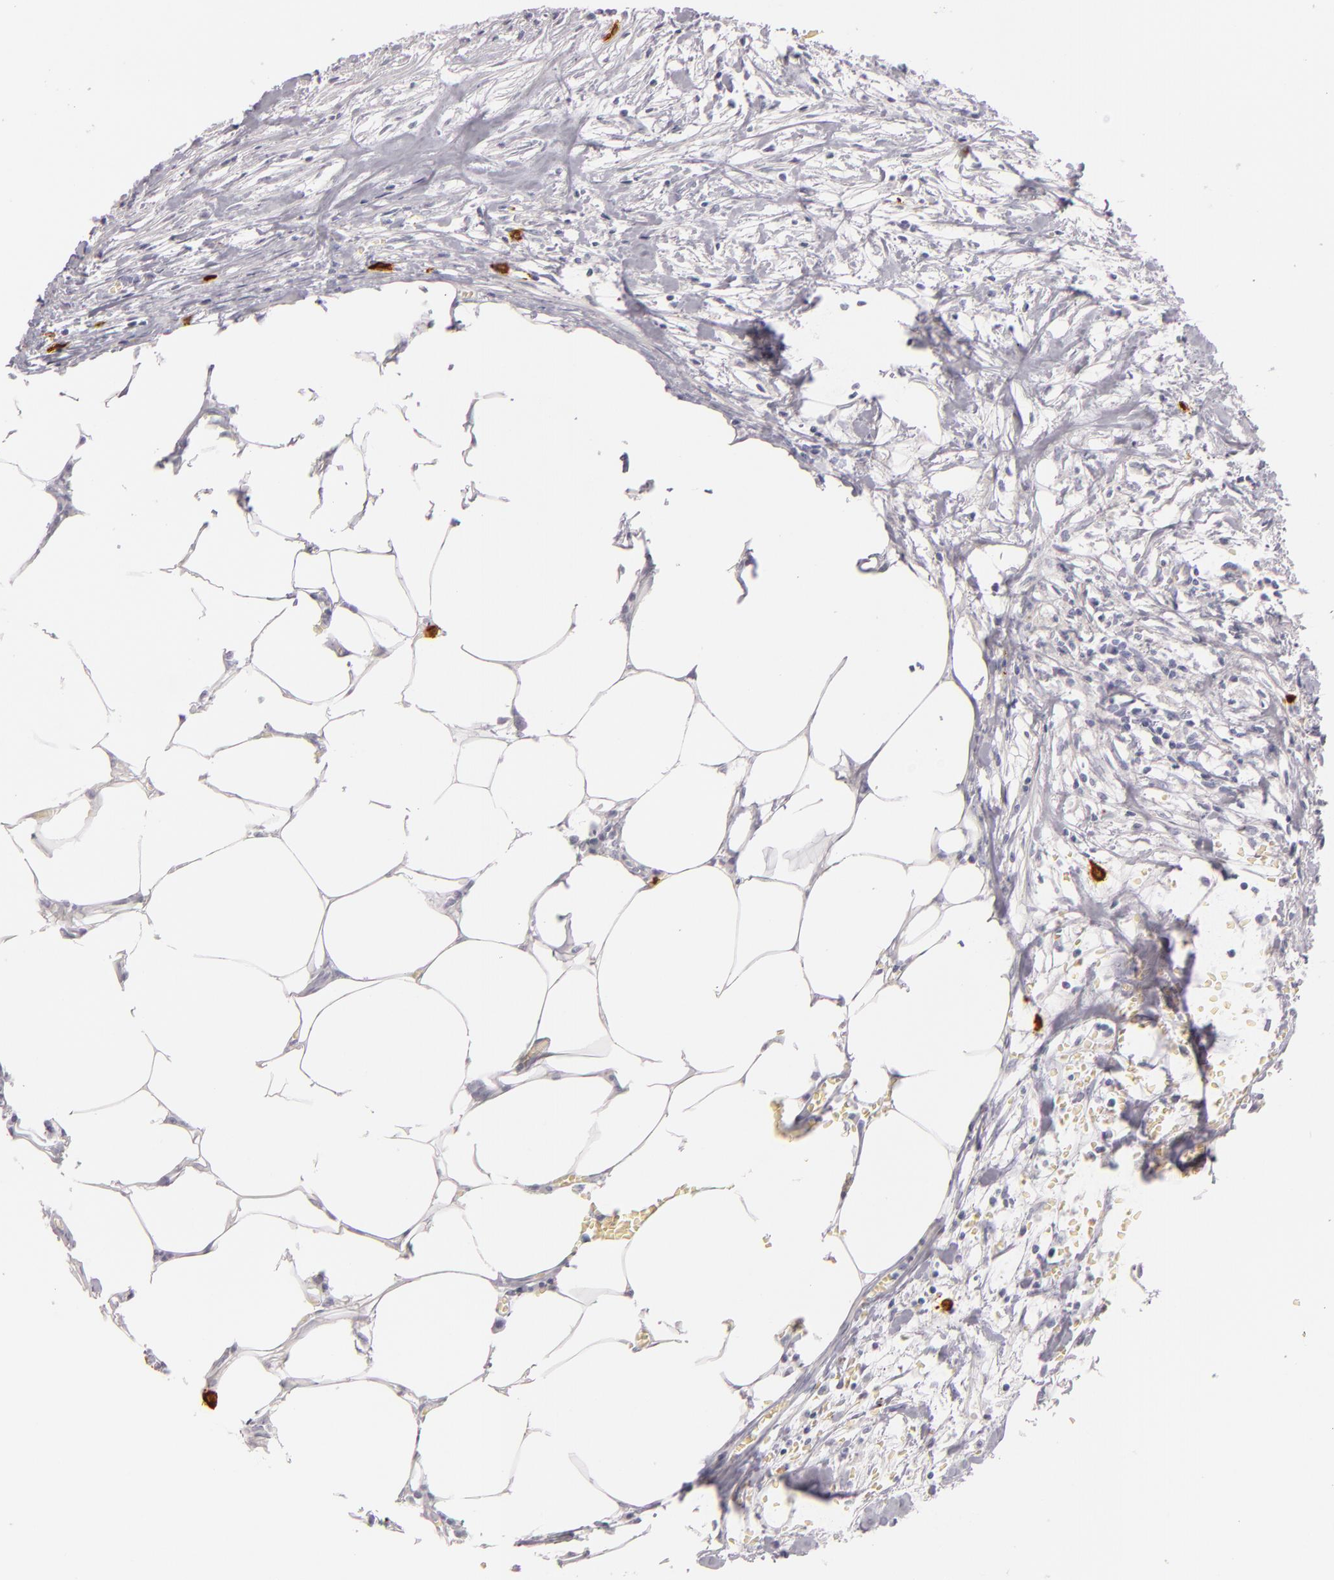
{"staining": {"intensity": "negative", "quantity": "none", "location": "none"}, "tissue": "colorectal cancer", "cell_type": "Tumor cells", "image_type": "cancer", "snomed": [{"axis": "morphology", "description": "Adenocarcinoma, NOS"}, {"axis": "topography", "description": "Colon"}], "caption": "Protein analysis of adenocarcinoma (colorectal) shows no significant staining in tumor cells.", "gene": "TPSD1", "patient": {"sex": "male", "age": 55}}